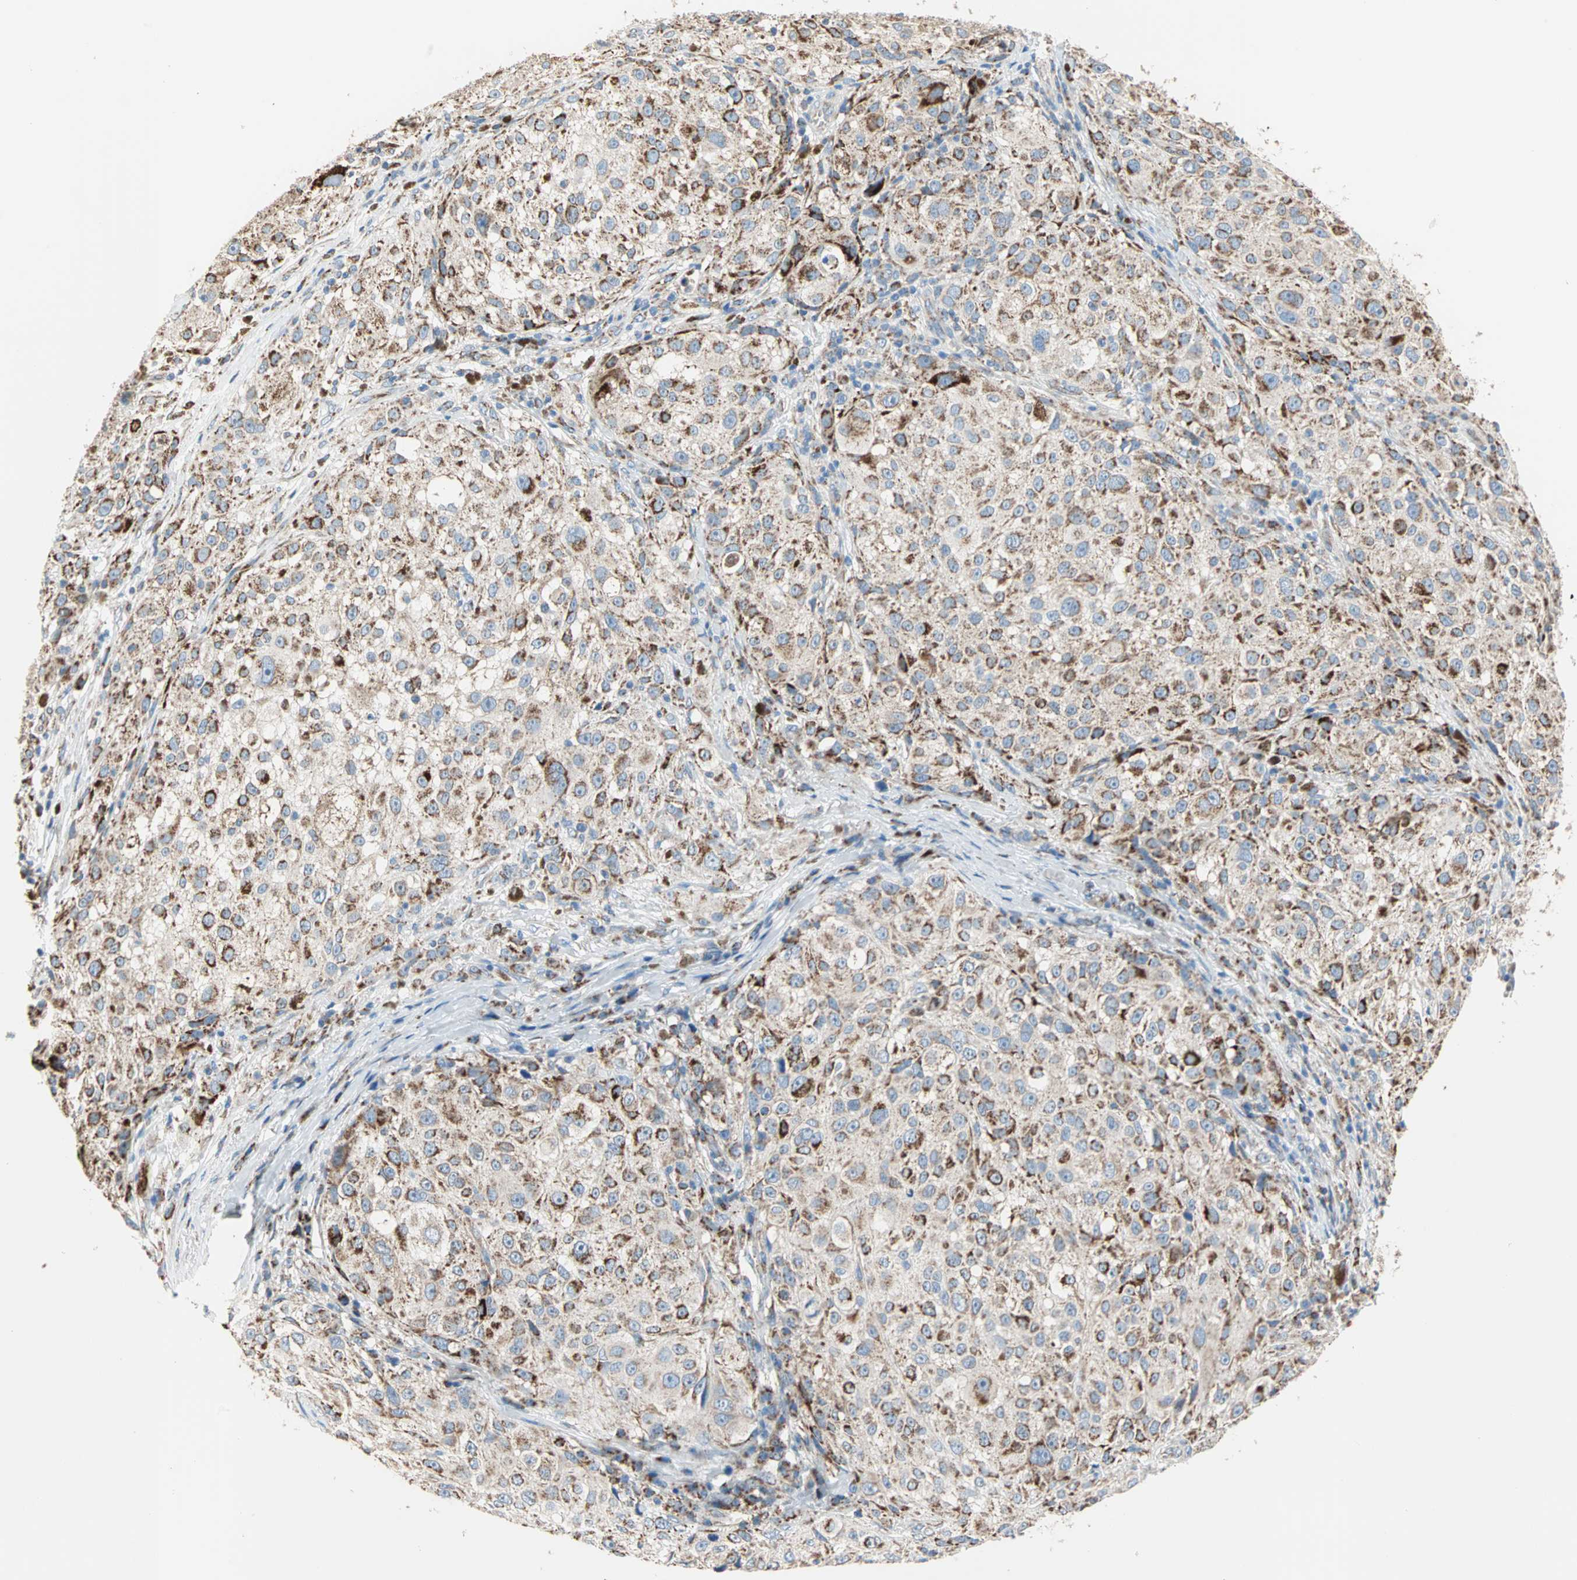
{"staining": {"intensity": "strong", "quantity": "25%-75%", "location": "cytoplasmic/membranous"}, "tissue": "melanoma", "cell_type": "Tumor cells", "image_type": "cancer", "snomed": [{"axis": "morphology", "description": "Necrosis, NOS"}, {"axis": "morphology", "description": "Malignant melanoma, NOS"}, {"axis": "topography", "description": "Skin"}], "caption": "Immunohistochemistry (IHC) micrograph of neoplastic tissue: human melanoma stained using immunohistochemistry reveals high levels of strong protein expression localized specifically in the cytoplasmic/membranous of tumor cells, appearing as a cytoplasmic/membranous brown color.", "gene": "TST", "patient": {"sex": "female", "age": 87}}